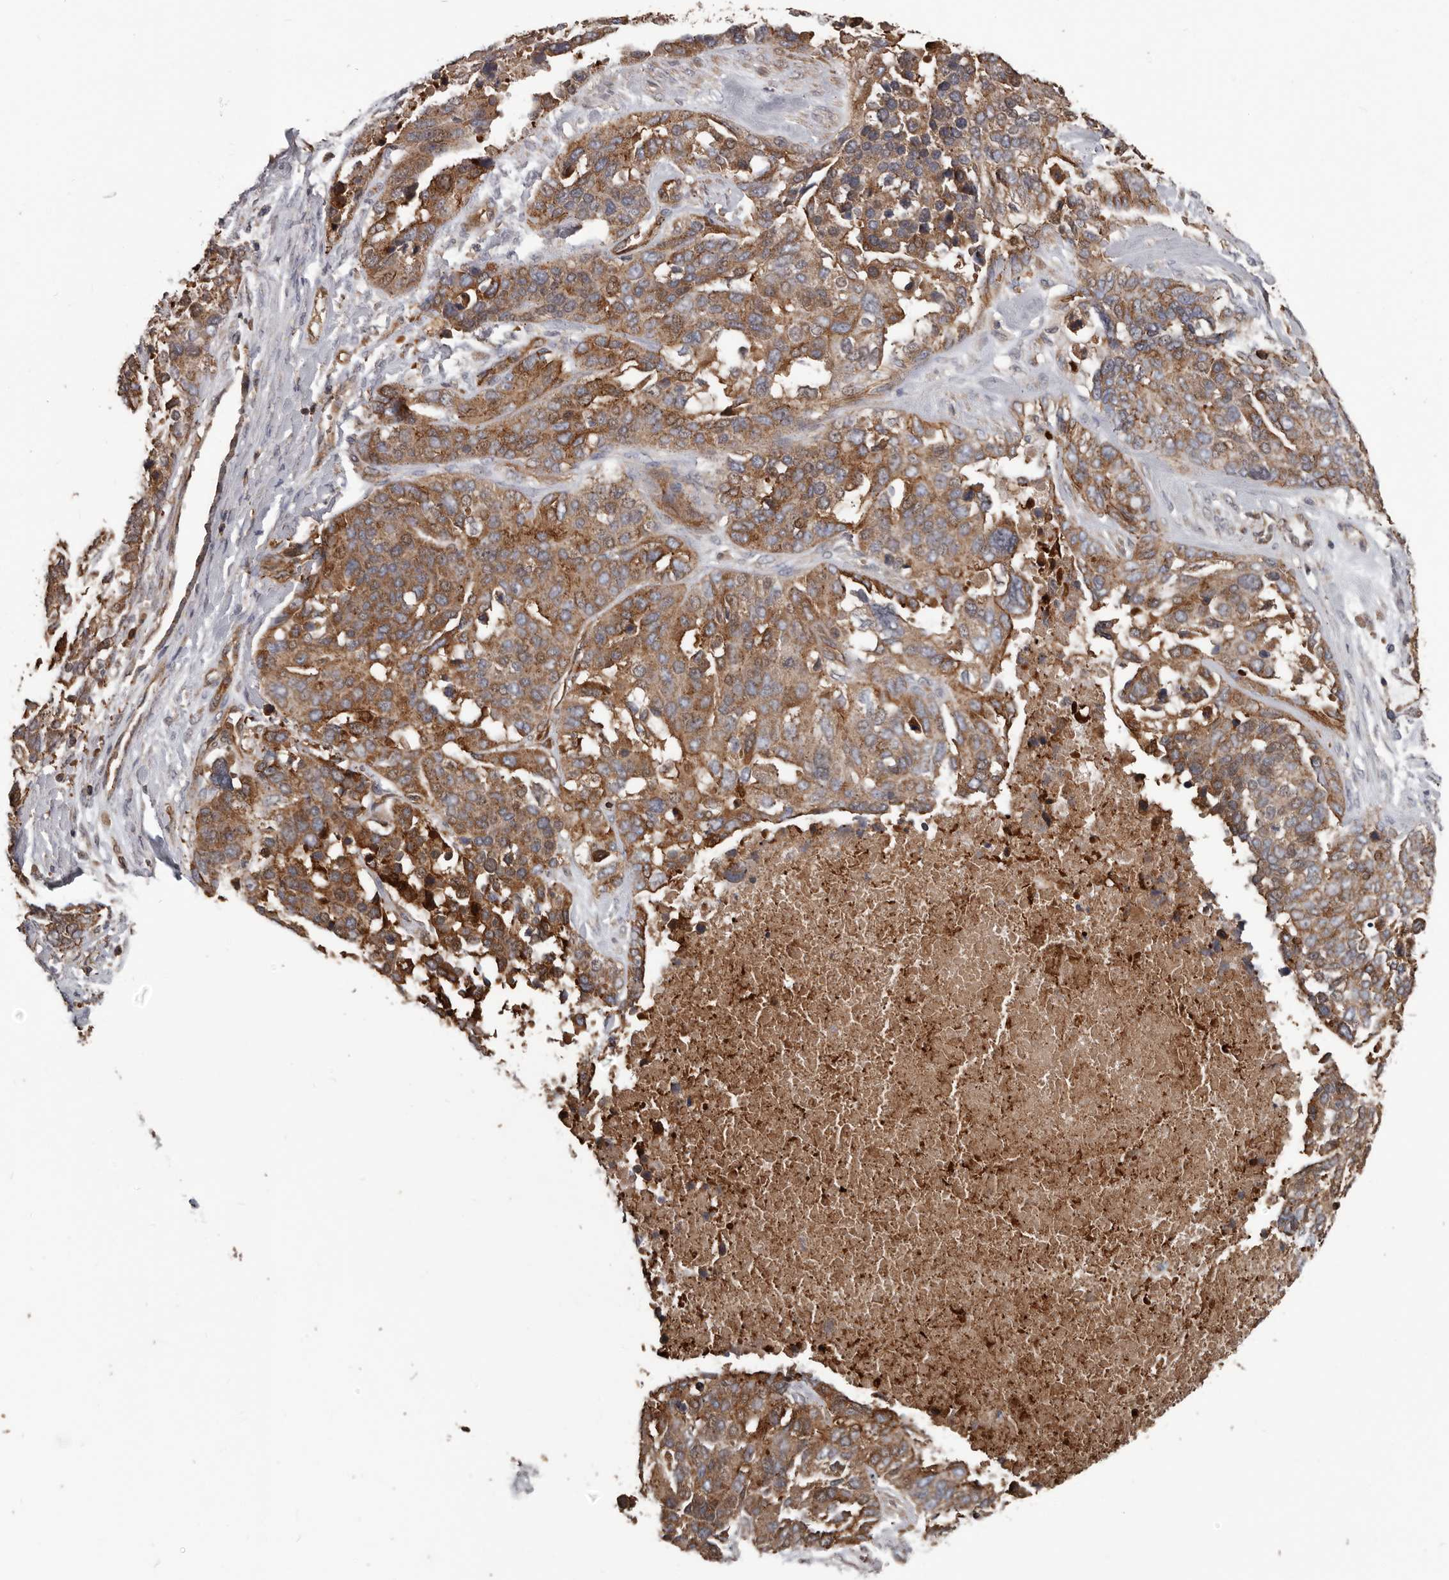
{"staining": {"intensity": "moderate", "quantity": ">75%", "location": "cytoplasmic/membranous"}, "tissue": "ovarian cancer", "cell_type": "Tumor cells", "image_type": "cancer", "snomed": [{"axis": "morphology", "description": "Cystadenocarcinoma, serous, NOS"}, {"axis": "topography", "description": "Ovary"}], "caption": "Ovarian serous cystadenocarcinoma stained with a brown dye shows moderate cytoplasmic/membranous positive positivity in about >75% of tumor cells.", "gene": "PNRC2", "patient": {"sex": "female", "age": 44}}